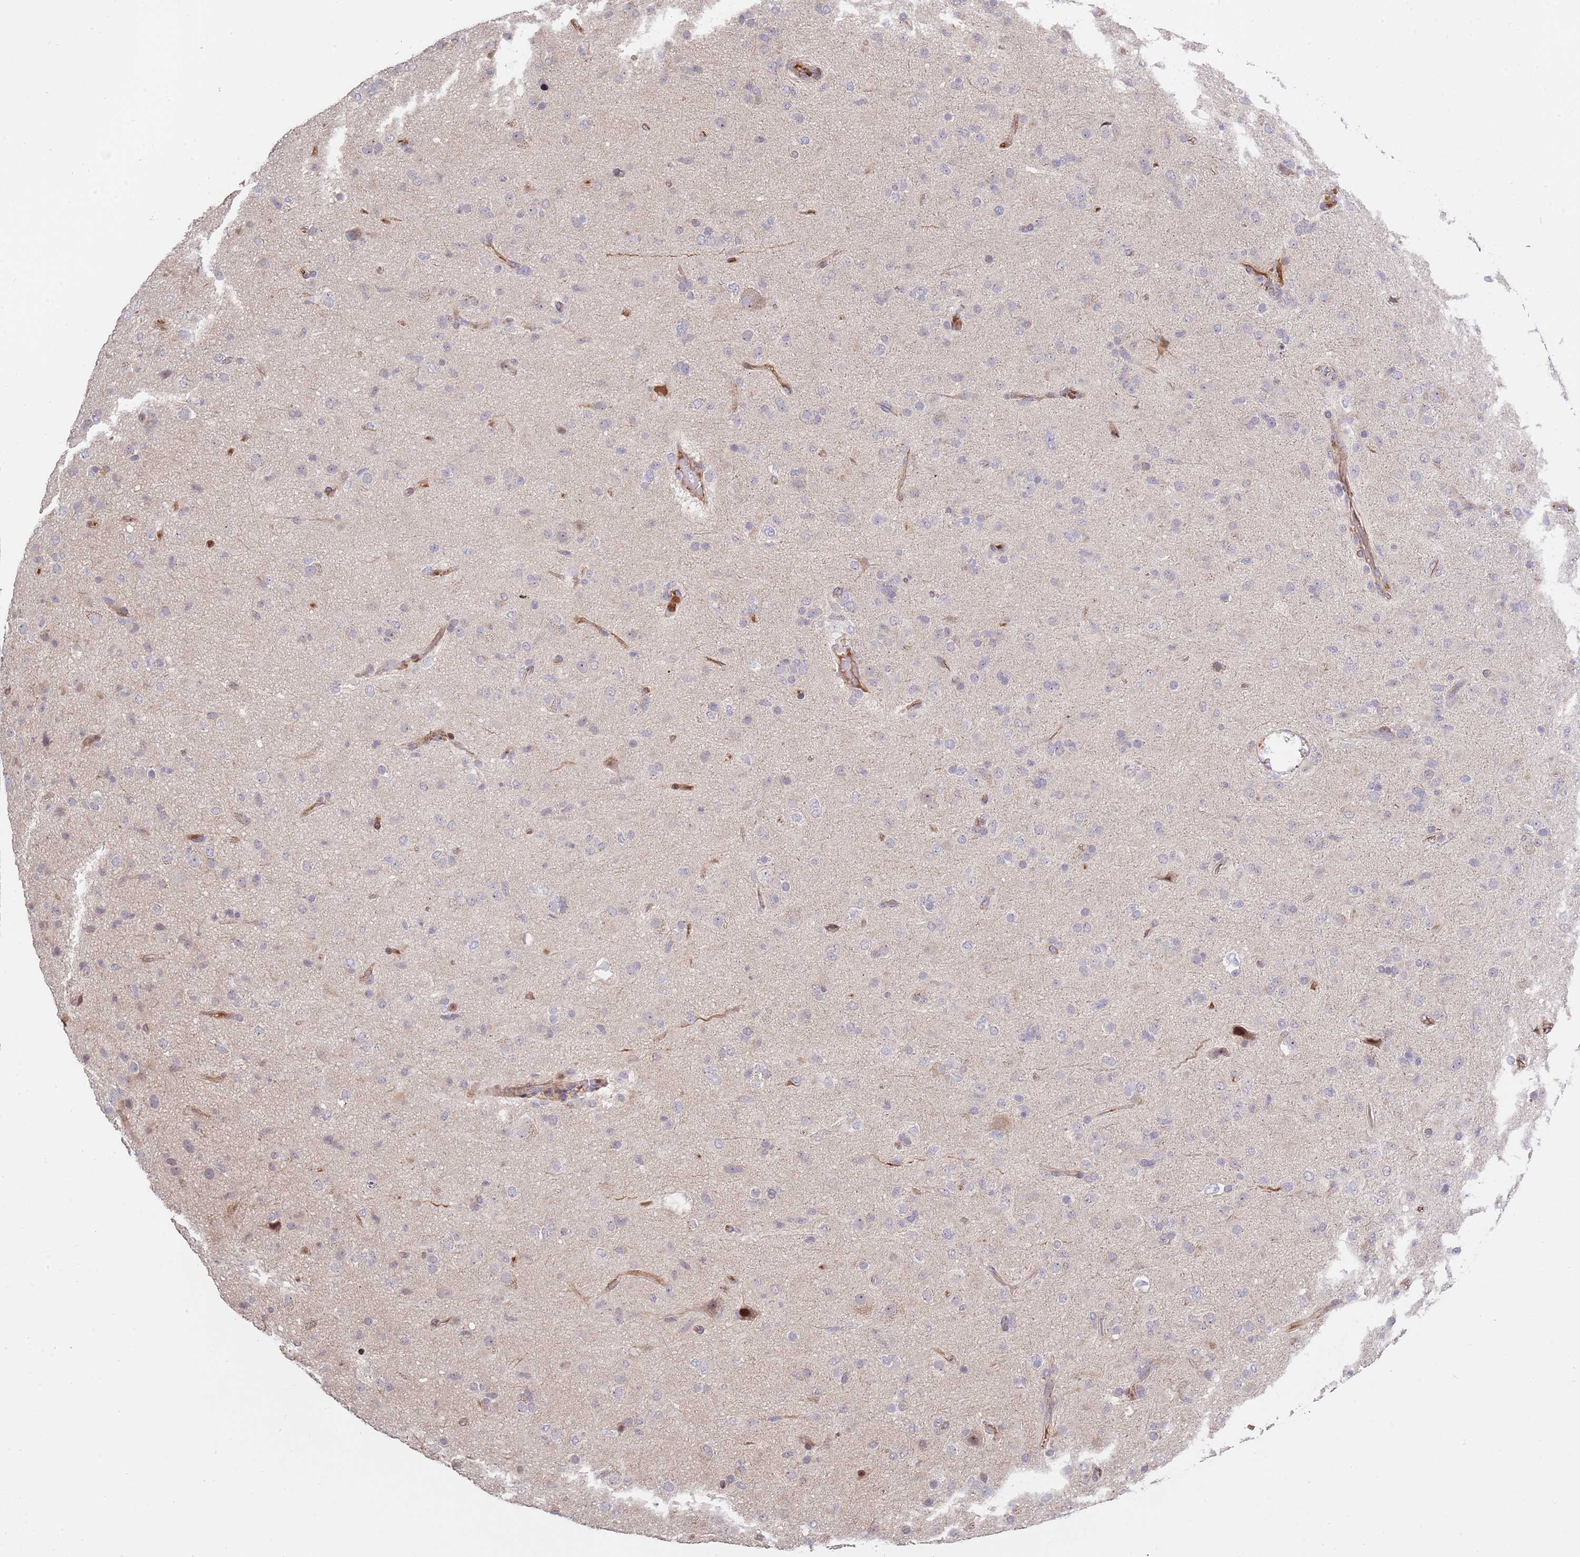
{"staining": {"intensity": "negative", "quantity": "none", "location": "none"}, "tissue": "glioma", "cell_type": "Tumor cells", "image_type": "cancer", "snomed": [{"axis": "morphology", "description": "Glioma, malignant, Low grade"}, {"axis": "topography", "description": "Brain"}], "caption": "A histopathology image of human malignant glioma (low-grade) is negative for staining in tumor cells. (Brightfield microscopy of DAB (3,3'-diaminobenzidine) immunohistochemistry at high magnification).", "gene": "SYNDIG1L", "patient": {"sex": "male", "age": 65}}